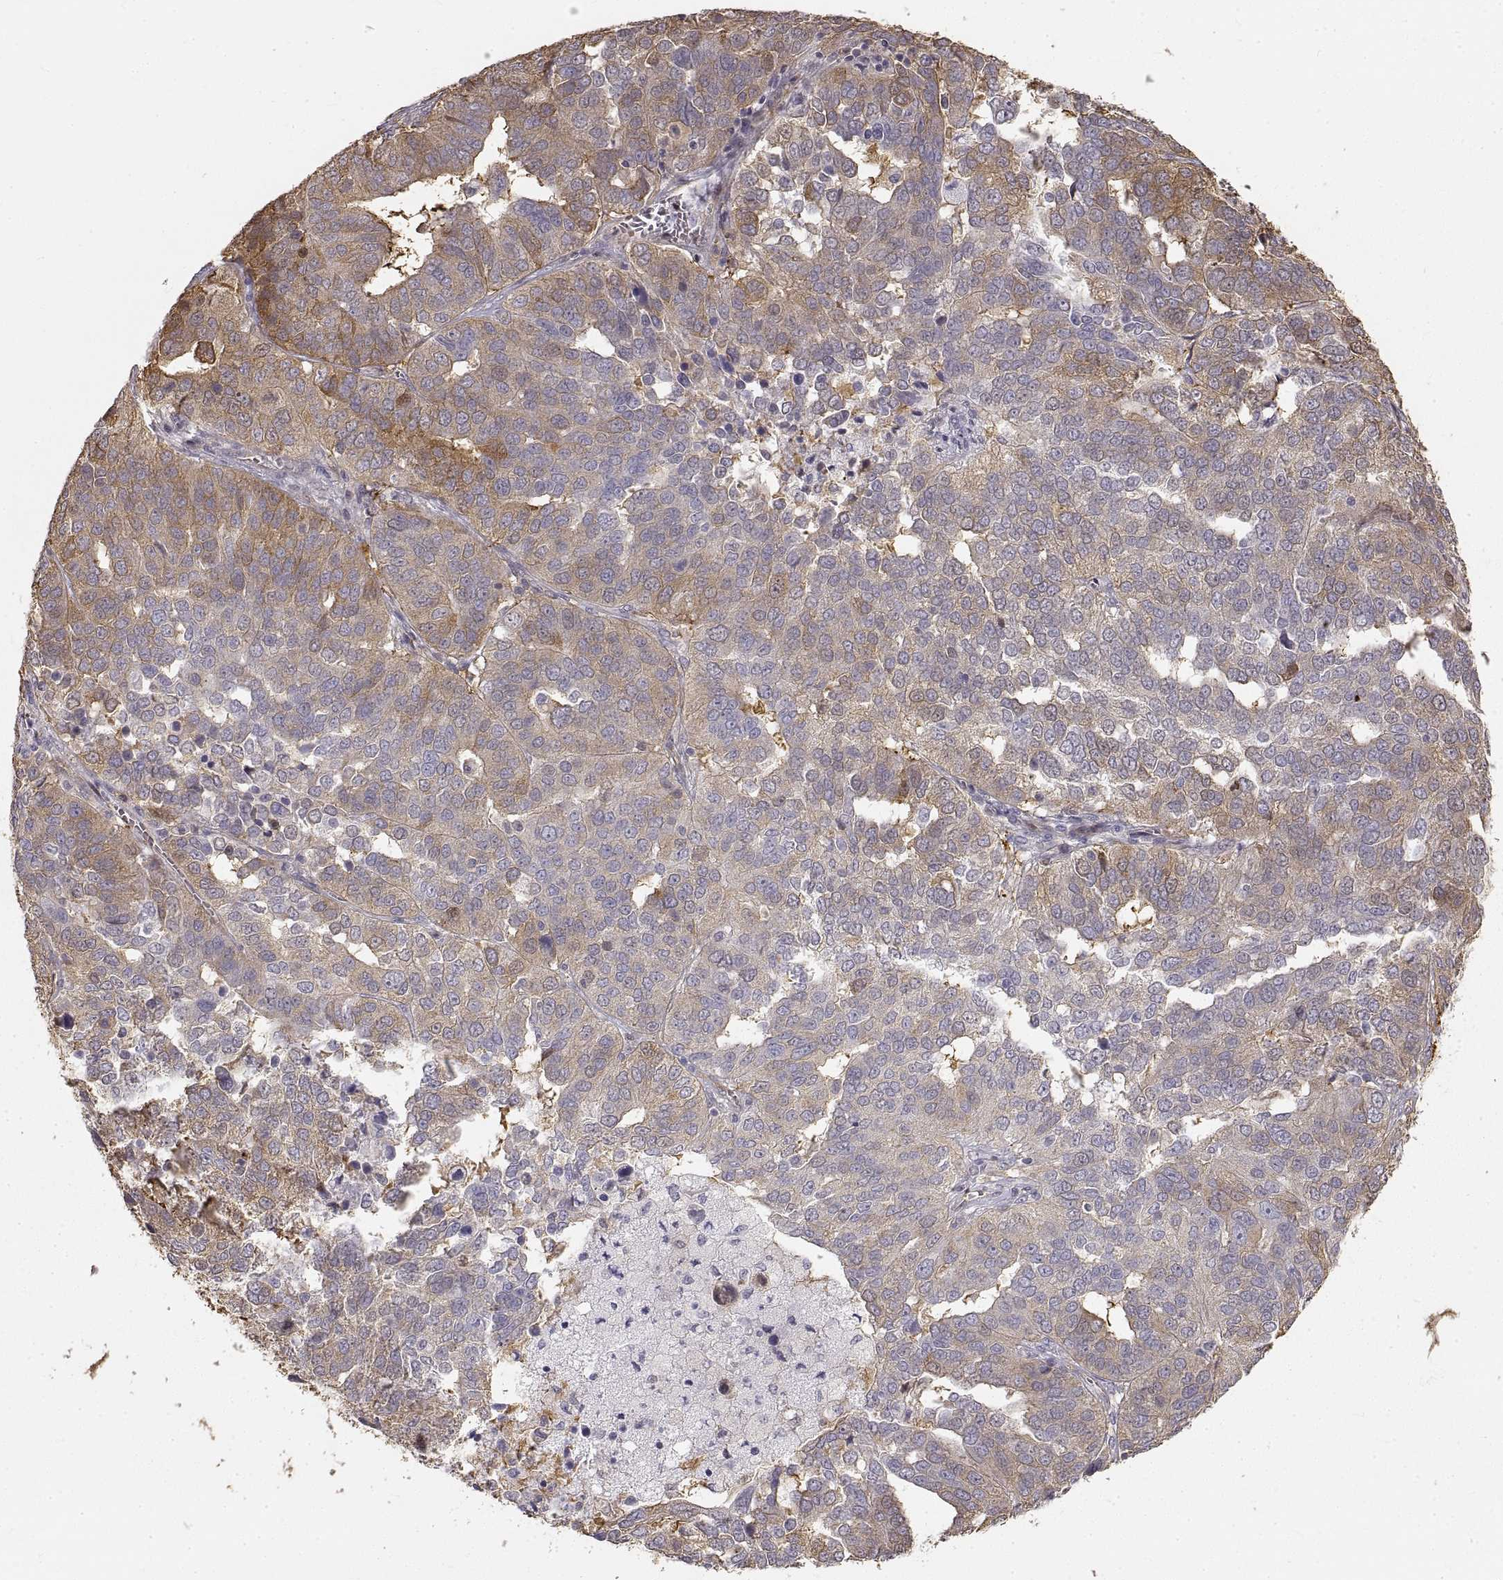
{"staining": {"intensity": "strong", "quantity": "<25%", "location": "cytoplasmic/membranous"}, "tissue": "ovarian cancer", "cell_type": "Tumor cells", "image_type": "cancer", "snomed": [{"axis": "morphology", "description": "Carcinoma, endometroid"}, {"axis": "topography", "description": "Soft tissue"}, {"axis": "topography", "description": "Ovary"}], "caption": "The immunohistochemical stain highlights strong cytoplasmic/membranous positivity in tumor cells of ovarian cancer tissue.", "gene": "HSP90AB1", "patient": {"sex": "female", "age": 52}}